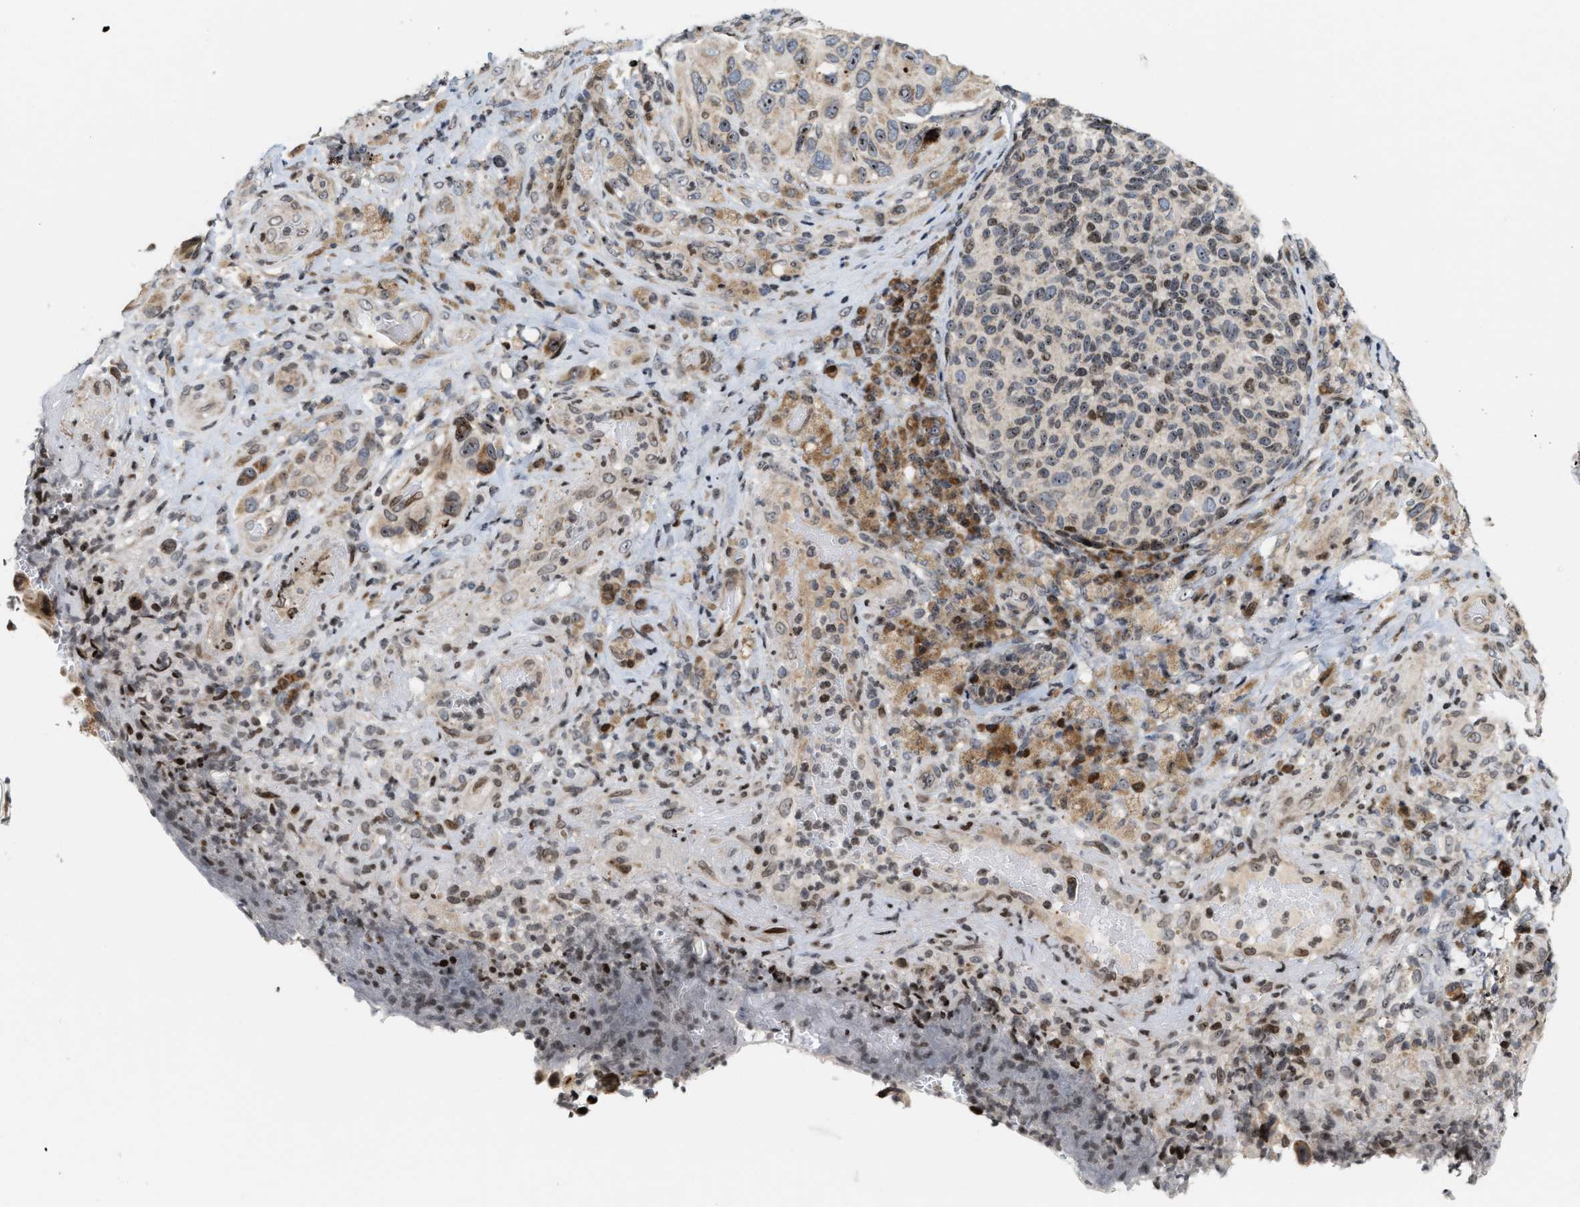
{"staining": {"intensity": "weak", "quantity": ">75%", "location": "cytoplasmic/membranous,nuclear"}, "tissue": "melanoma", "cell_type": "Tumor cells", "image_type": "cancer", "snomed": [{"axis": "morphology", "description": "Malignant melanoma, NOS"}, {"axis": "topography", "description": "Skin"}], "caption": "Immunohistochemistry staining of malignant melanoma, which shows low levels of weak cytoplasmic/membranous and nuclear staining in about >75% of tumor cells indicating weak cytoplasmic/membranous and nuclear protein positivity. The staining was performed using DAB (brown) for protein detection and nuclei were counterstained in hematoxylin (blue).", "gene": "PDZD2", "patient": {"sex": "female", "age": 73}}